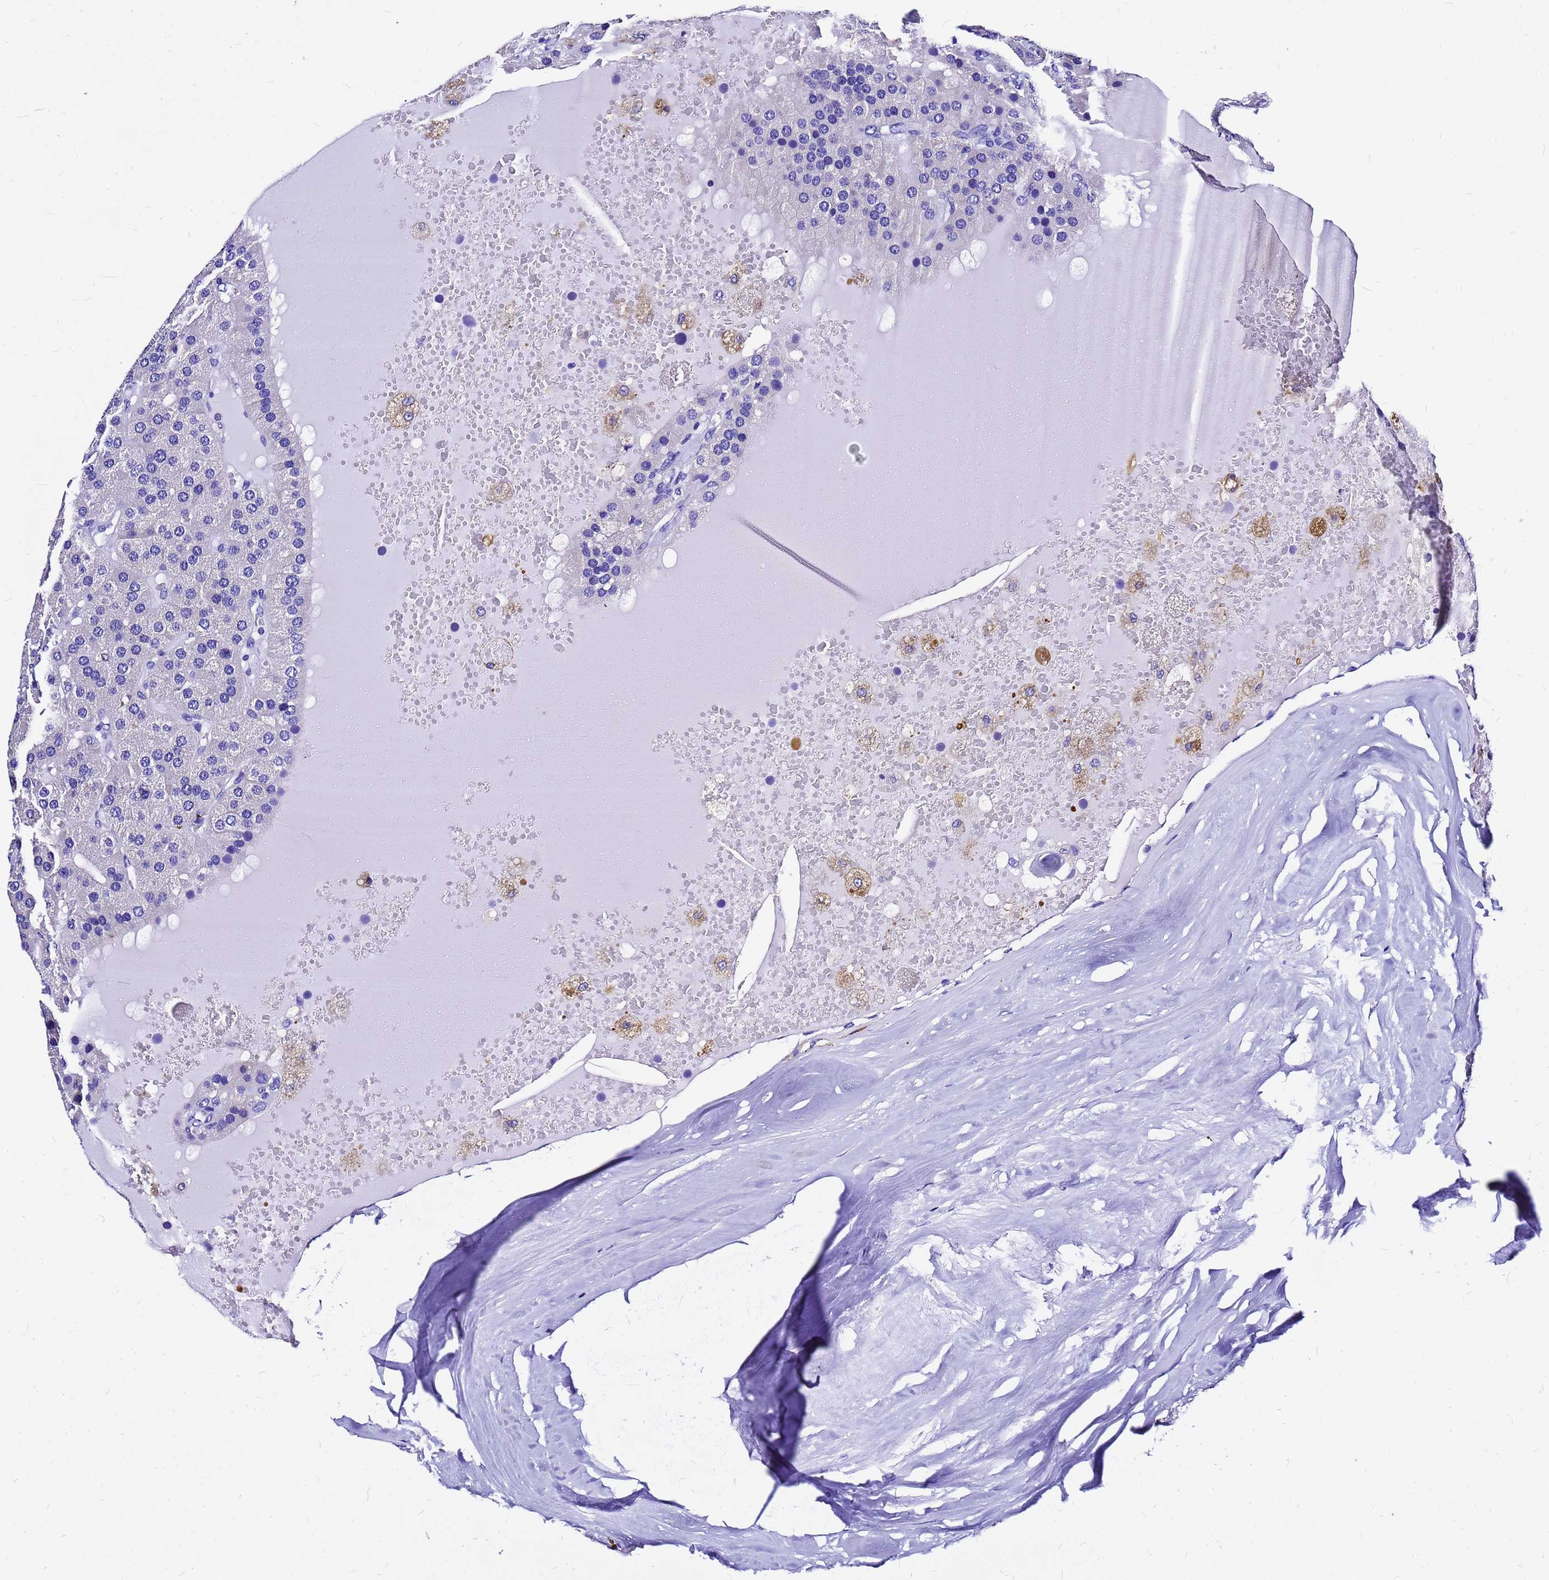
{"staining": {"intensity": "negative", "quantity": "none", "location": "none"}, "tissue": "parathyroid gland", "cell_type": "Glandular cells", "image_type": "normal", "snomed": [{"axis": "morphology", "description": "Normal tissue, NOS"}, {"axis": "morphology", "description": "Adenoma, NOS"}, {"axis": "topography", "description": "Parathyroid gland"}], "caption": "Immunohistochemical staining of normal human parathyroid gland reveals no significant expression in glandular cells. (DAB immunohistochemistry, high magnification).", "gene": "HERC4", "patient": {"sex": "female", "age": 86}}